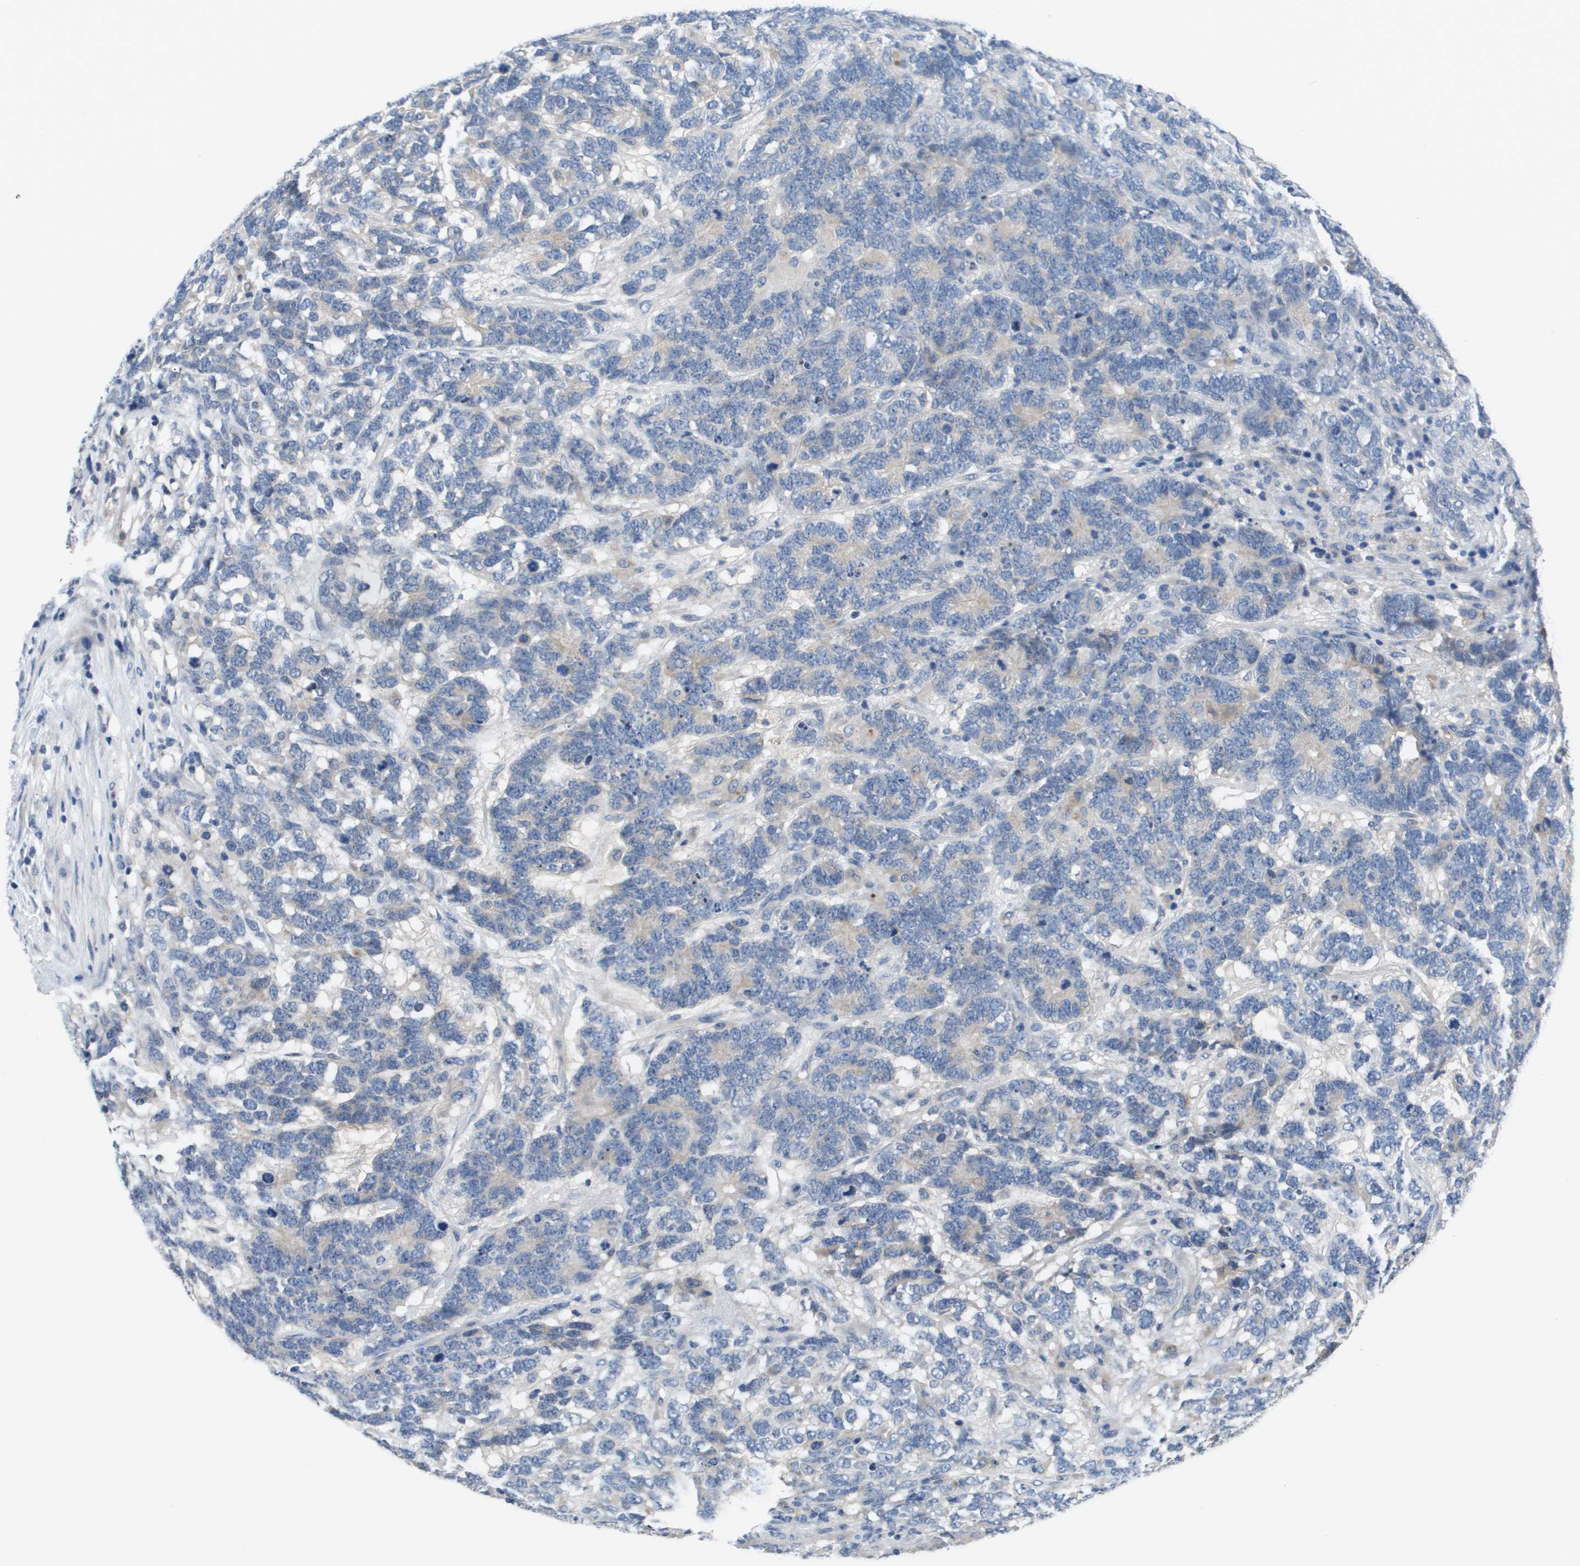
{"staining": {"intensity": "negative", "quantity": "none", "location": "none"}, "tissue": "testis cancer", "cell_type": "Tumor cells", "image_type": "cancer", "snomed": [{"axis": "morphology", "description": "Carcinoma, Embryonal, NOS"}, {"axis": "topography", "description": "Testis"}], "caption": "IHC histopathology image of human testis cancer (embryonal carcinoma) stained for a protein (brown), which displays no positivity in tumor cells.", "gene": "NCS1", "patient": {"sex": "male", "age": 26}}